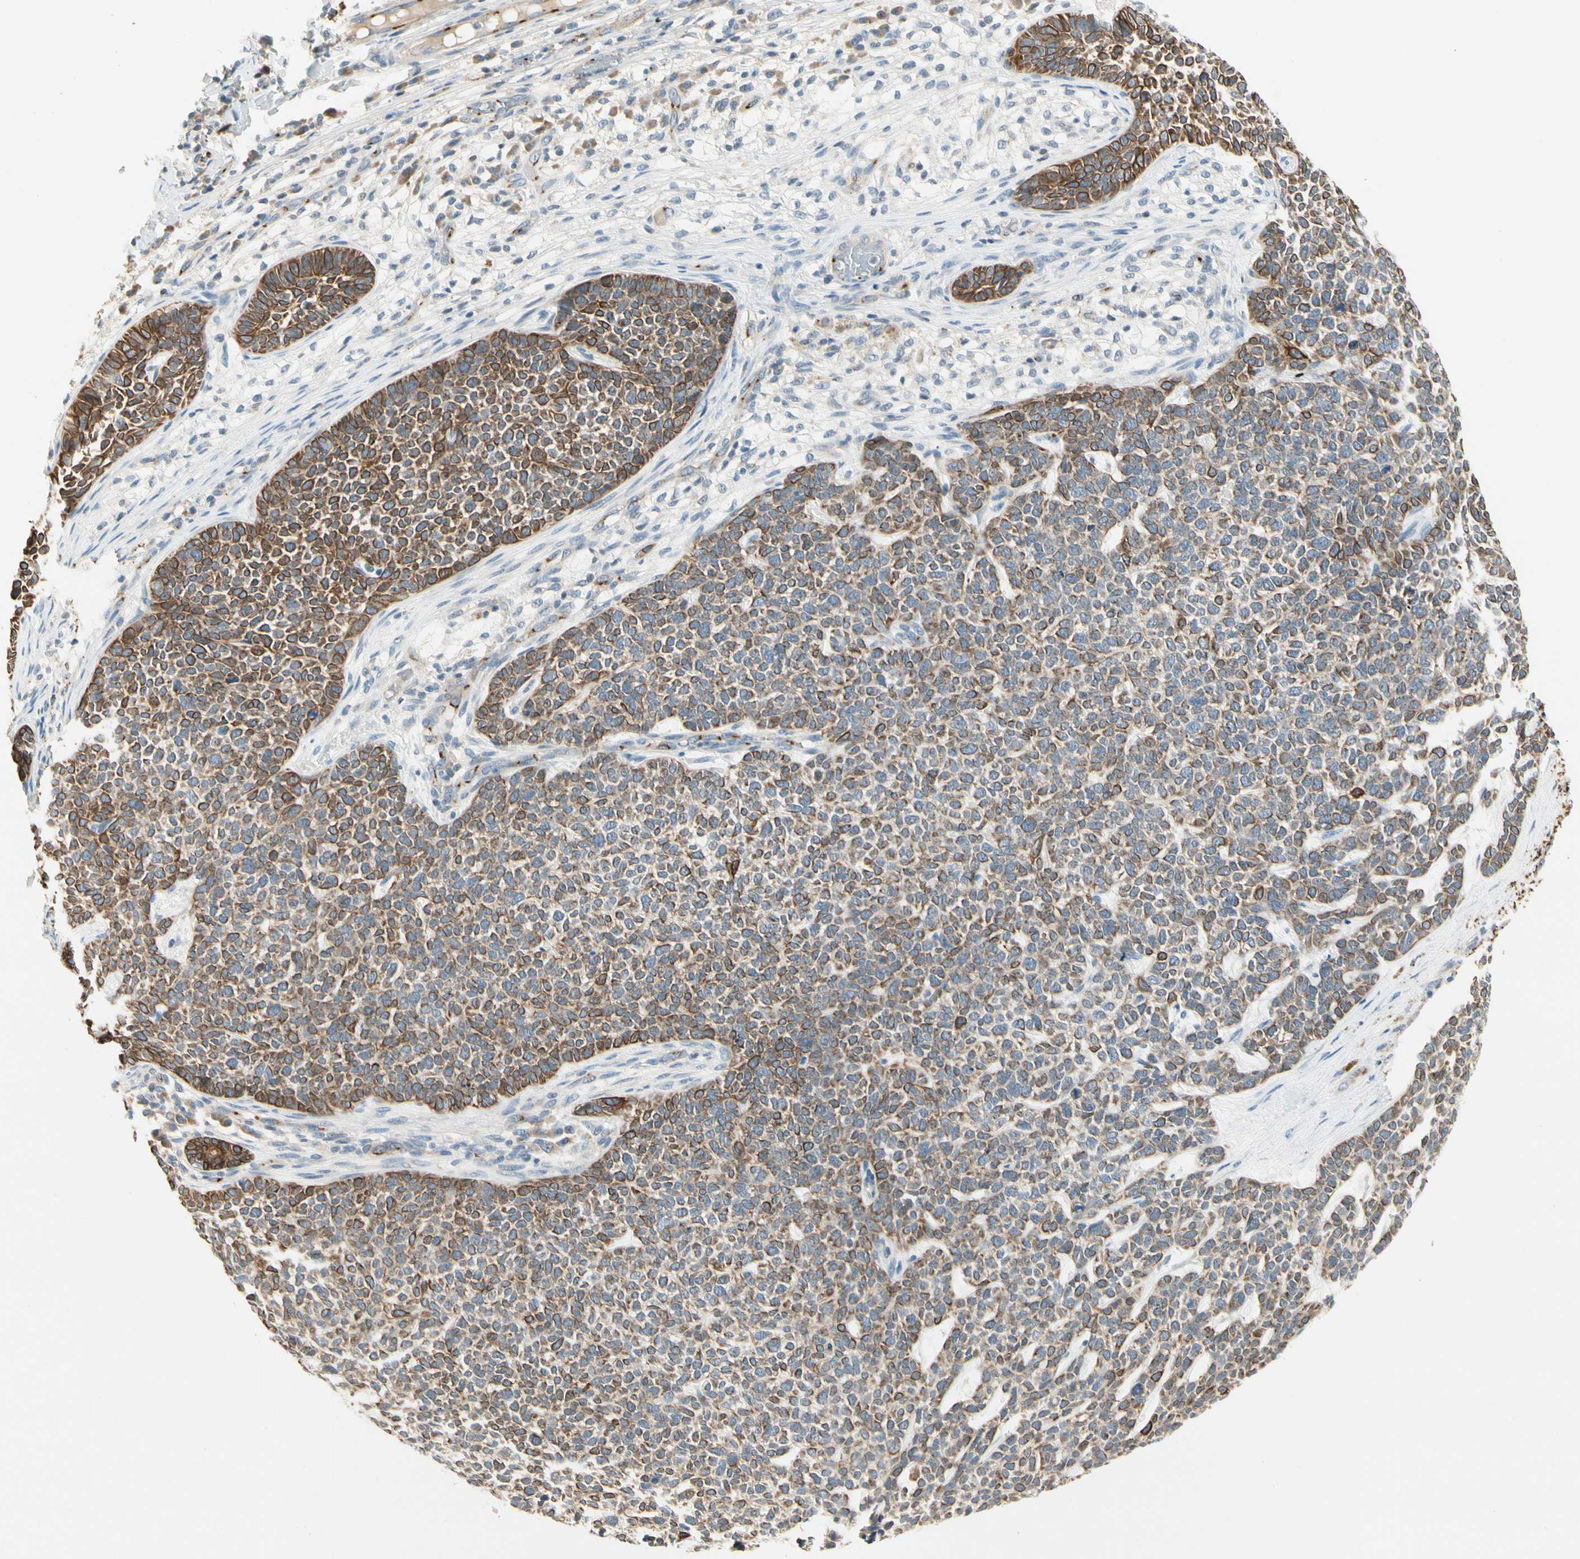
{"staining": {"intensity": "strong", "quantity": ">75%", "location": "cytoplasmic/membranous"}, "tissue": "skin cancer", "cell_type": "Tumor cells", "image_type": "cancer", "snomed": [{"axis": "morphology", "description": "Basal cell carcinoma"}, {"axis": "topography", "description": "Skin"}], "caption": "Protein expression analysis of human skin basal cell carcinoma reveals strong cytoplasmic/membranous expression in about >75% of tumor cells. The protein is stained brown, and the nuclei are stained in blue (DAB IHC with brightfield microscopy, high magnification).", "gene": "MANSC1", "patient": {"sex": "female", "age": 84}}